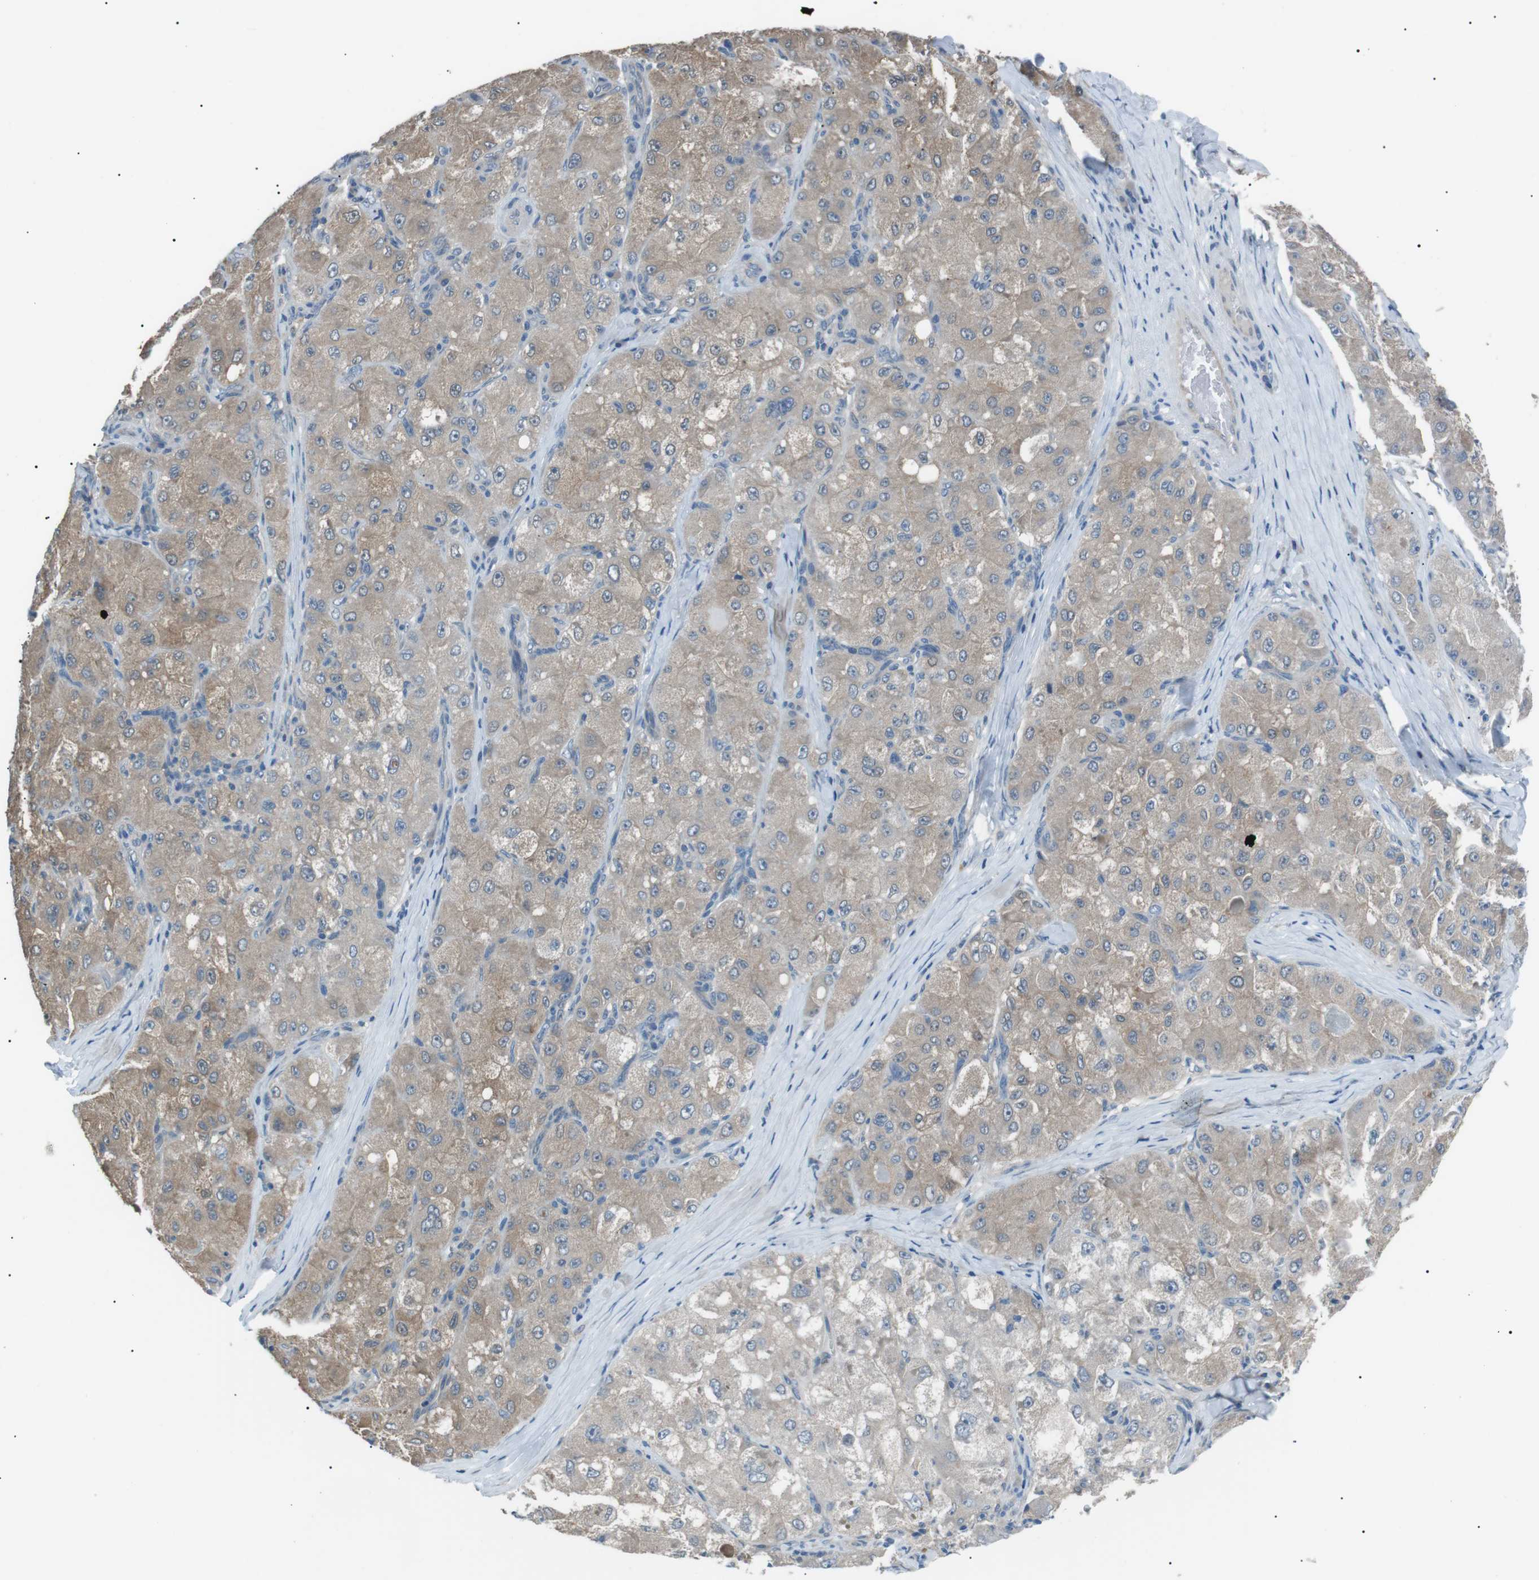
{"staining": {"intensity": "weak", "quantity": "25%-75%", "location": "cytoplasmic/membranous"}, "tissue": "liver cancer", "cell_type": "Tumor cells", "image_type": "cancer", "snomed": [{"axis": "morphology", "description": "Carcinoma, Hepatocellular, NOS"}, {"axis": "topography", "description": "Liver"}], "caption": "Immunohistochemical staining of hepatocellular carcinoma (liver) reveals low levels of weak cytoplasmic/membranous protein expression in approximately 25%-75% of tumor cells. (IHC, brightfield microscopy, high magnification).", "gene": "CDH26", "patient": {"sex": "male", "age": 80}}